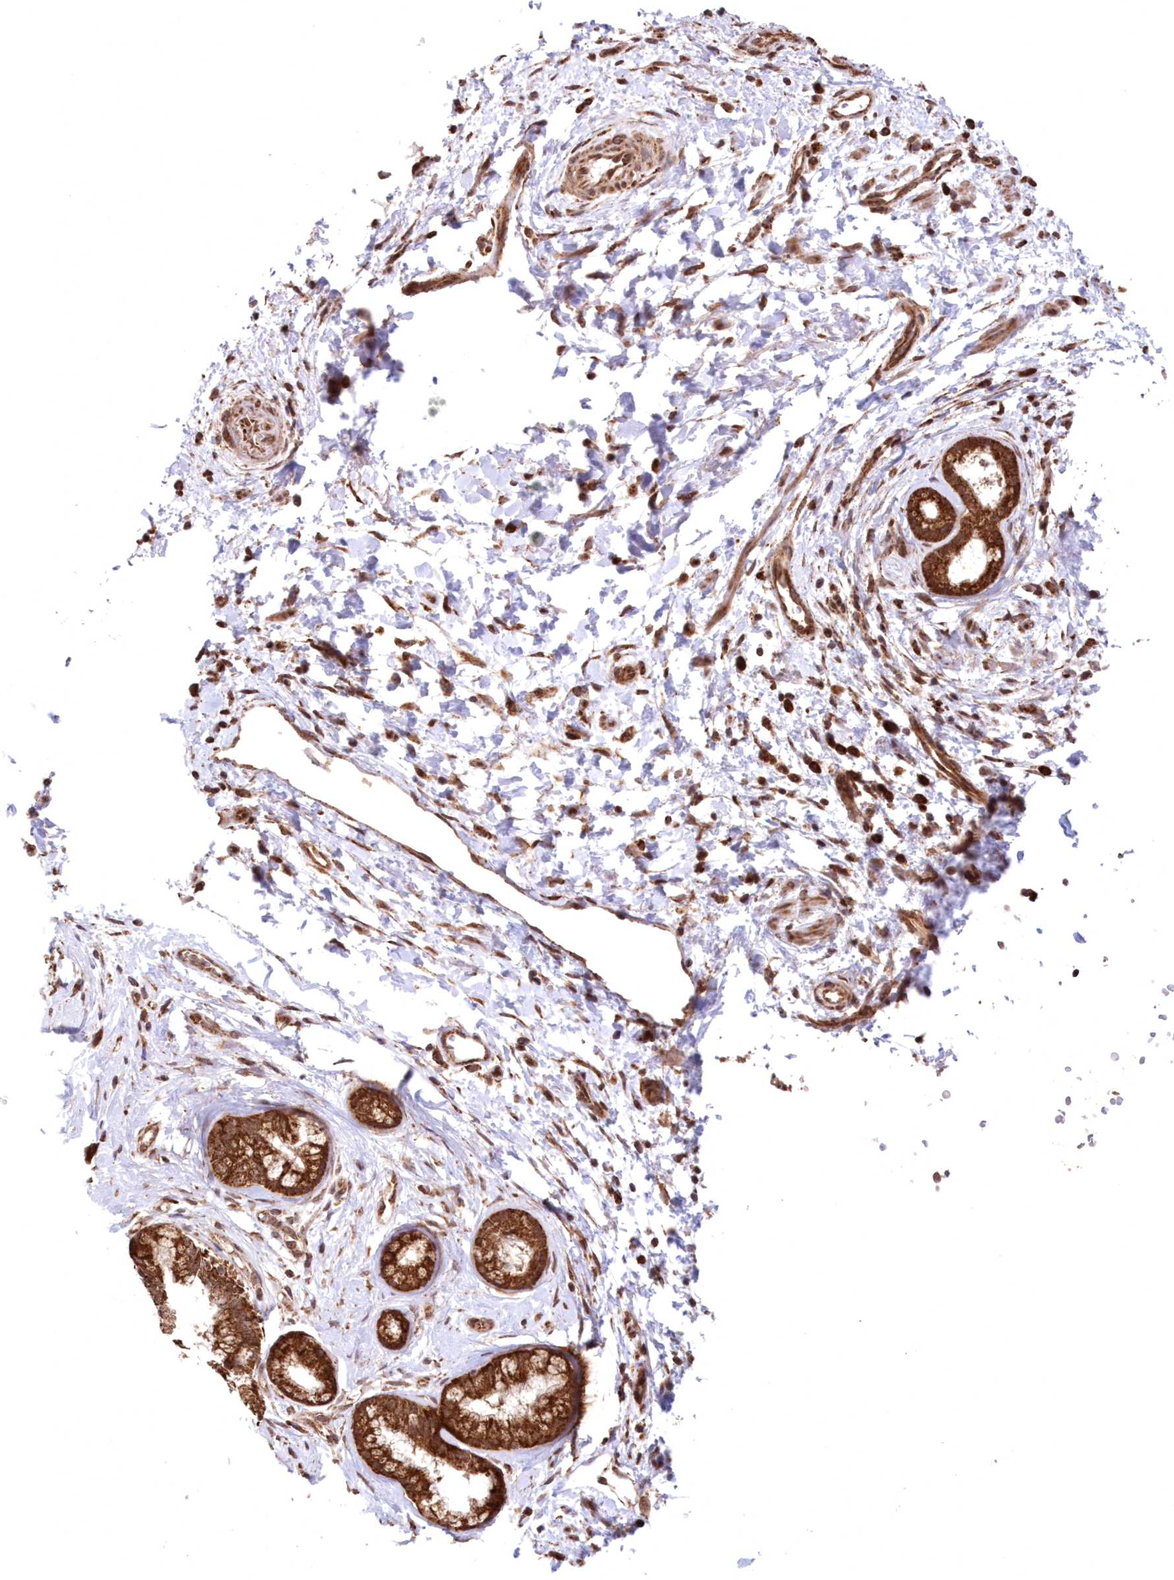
{"staining": {"intensity": "strong", "quantity": ">75%", "location": "cytoplasmic/membranous"}, "tissue": "pancreatic cancer", "cell_type": "Tumor cells", "image_type": "cancer", "snomed": [{"axis": "morphology", "description": "Adenocarcinoma, NOS"}, {"axis": "topography", "description": "Pancreas"}], "caption": "A high-resolution histopathology image shows immunohistochemistry (IHC) staining of pancreatic adenocarcinoma, which reveals strong cytoplasmic/membranous expression in approximately >75% of tumor cells.", "gene": "PCBP1", "patient": {"sex": "female", "age": 73}}